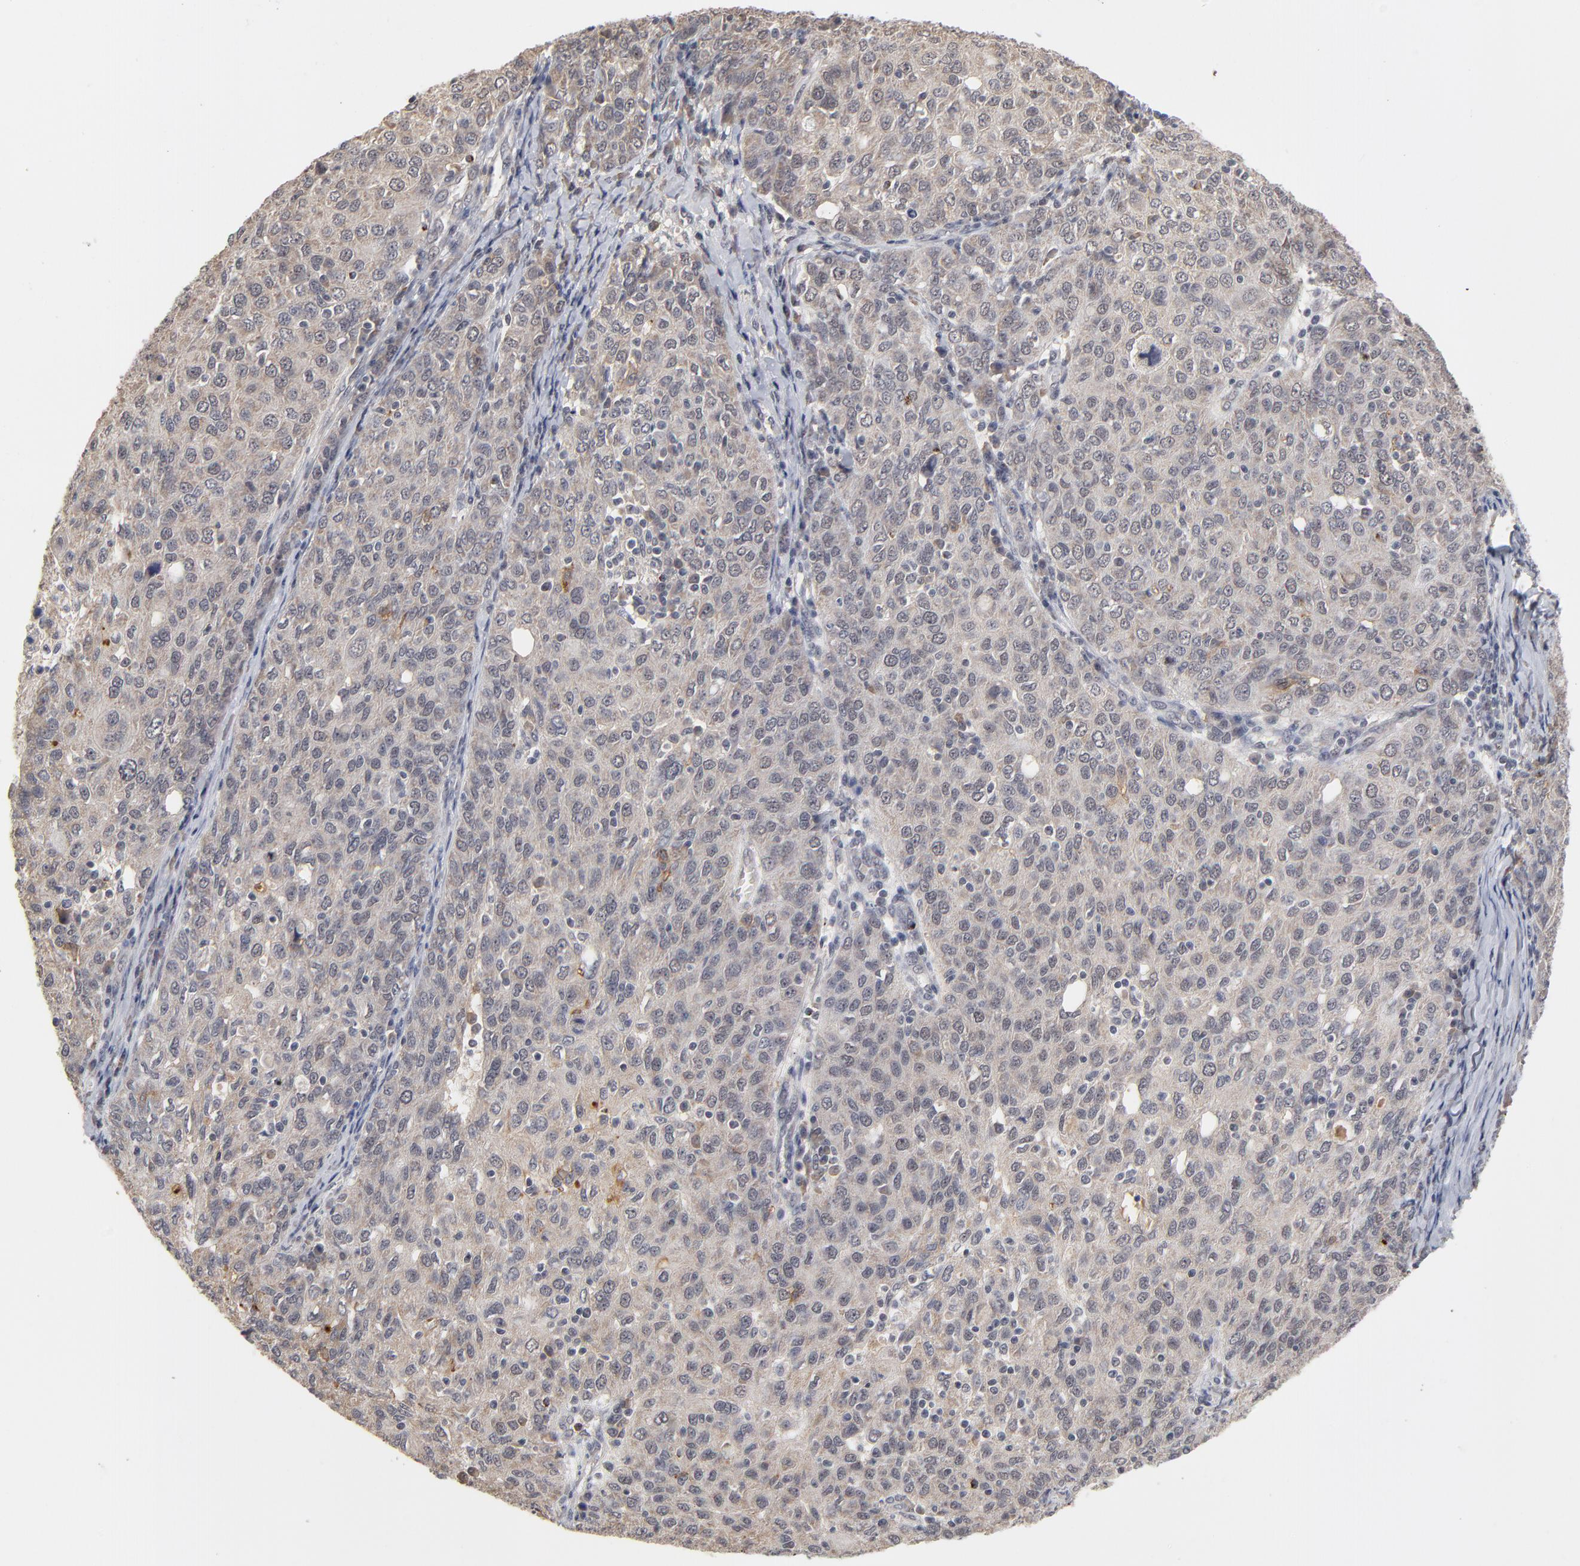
{"staining": {"intensity": "weak", "quantity": ">75%", "location": "cytoplasmic/membranous"}, "tissue": "ovarian cancer", "cell_type": "Tumor cells", "image_type": "cancer", "snomed": [{"axis": "morphology", "description": "Carcinoma, endometroid"}, {"axis": "topography", "description": "Ovary"}], "caption": "Immunohistochemical staining of human ovarian endometroid carcinoma demonstrates weak cytoplasmic/membranous protein positivity in approximately >75% of tumor cells.", "gene": "WSB1", "patient": {"sex": "female", "age": 50}}